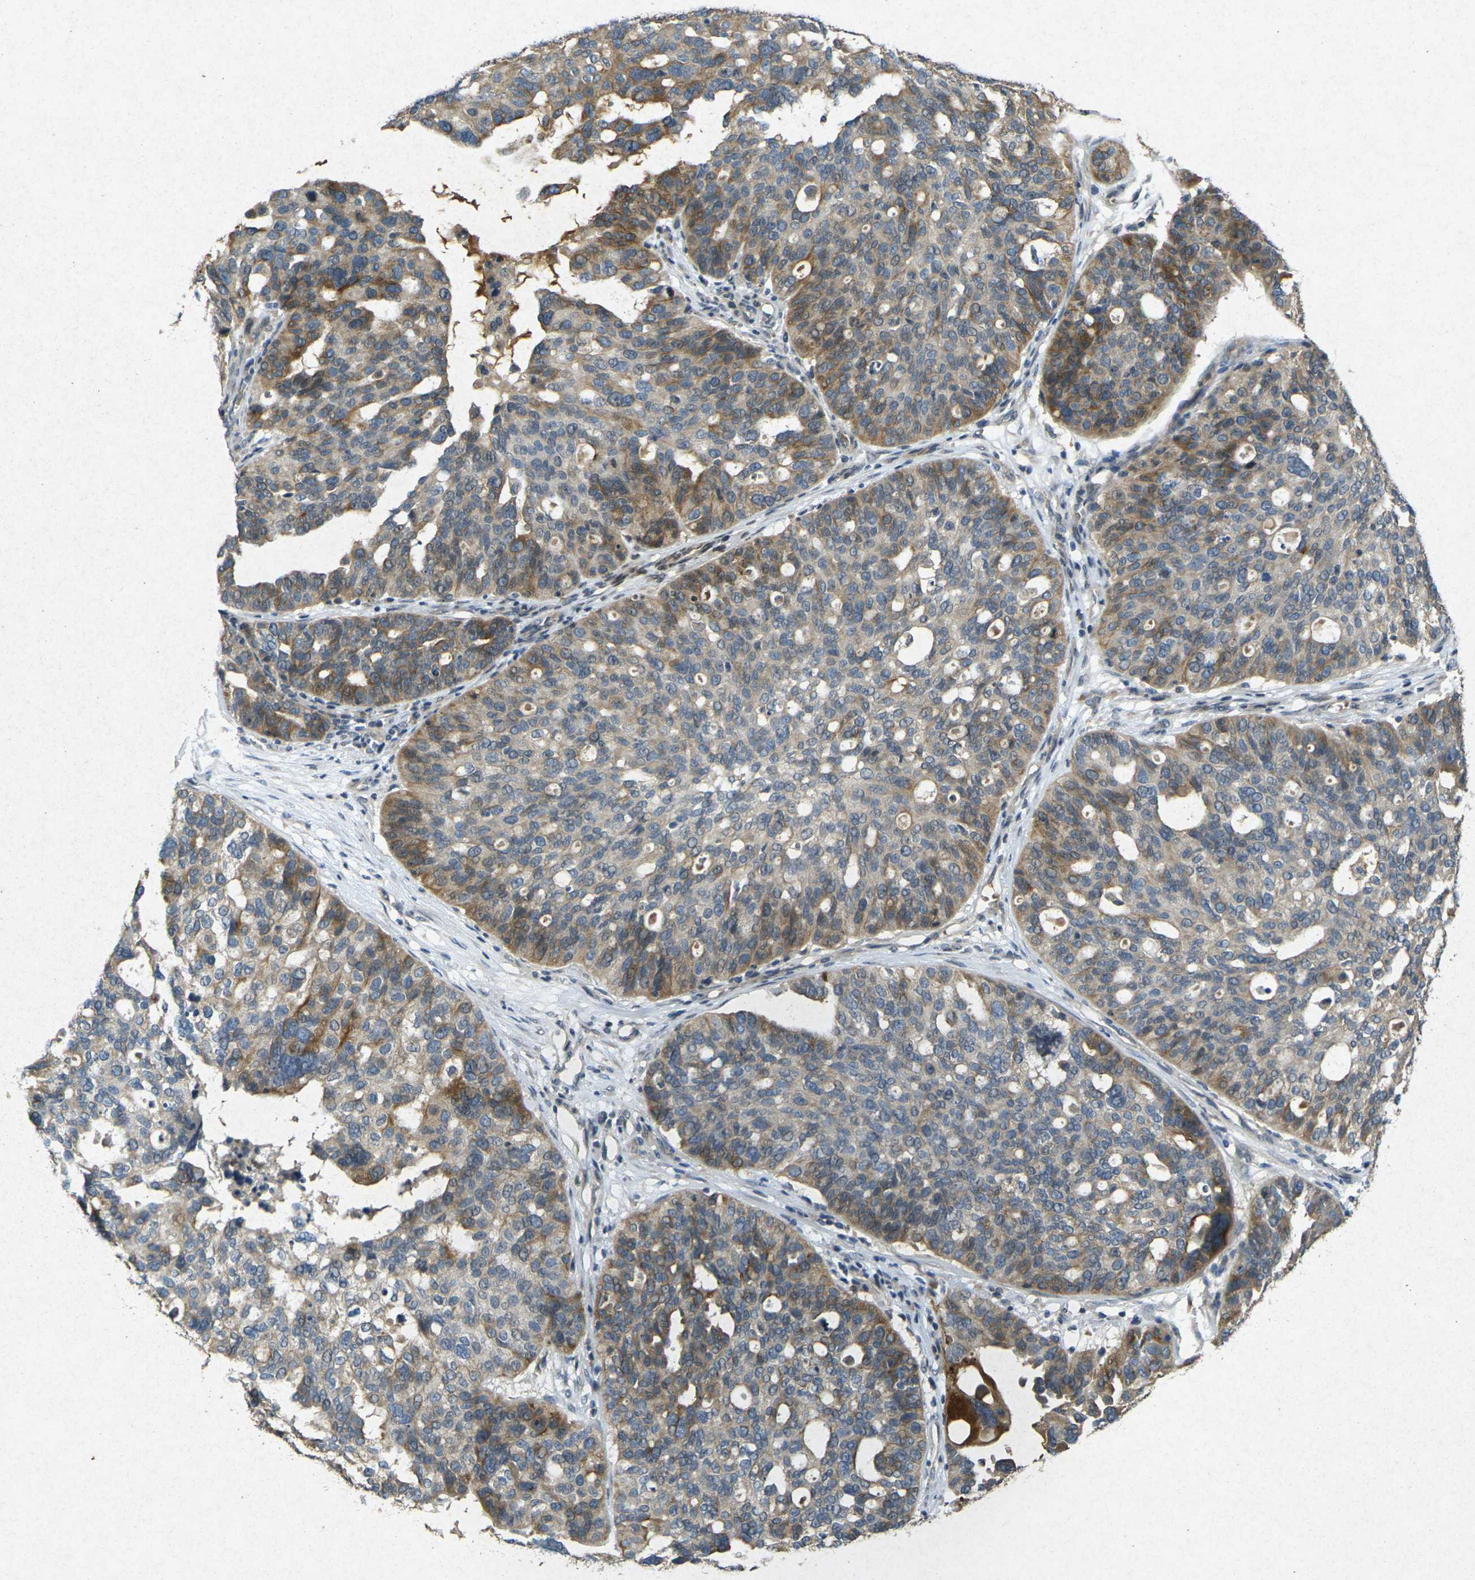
{"staining": {"intensity": "moderate", "quantity": "25%-75%", "location": "cytoplasmic/membranous"}, "tissue": "ovarian cancer", "cell_type": "Tumor cells", "image_type": "cancer", "snomed": [{"axis": "morphology", "description": "Cystadenocarcinoma, serous, NOS"}, {"axis": "topography", "description": "Ovary"}], "caption": "This is a histology image of IHC staining of serous cystadenocarcinoma (ovarian), which shows moderate expression in the cytoplasmic/membranous of tumor cells.", "gene": "RGMA", "patient": {"sex": "female", "age": 59}}